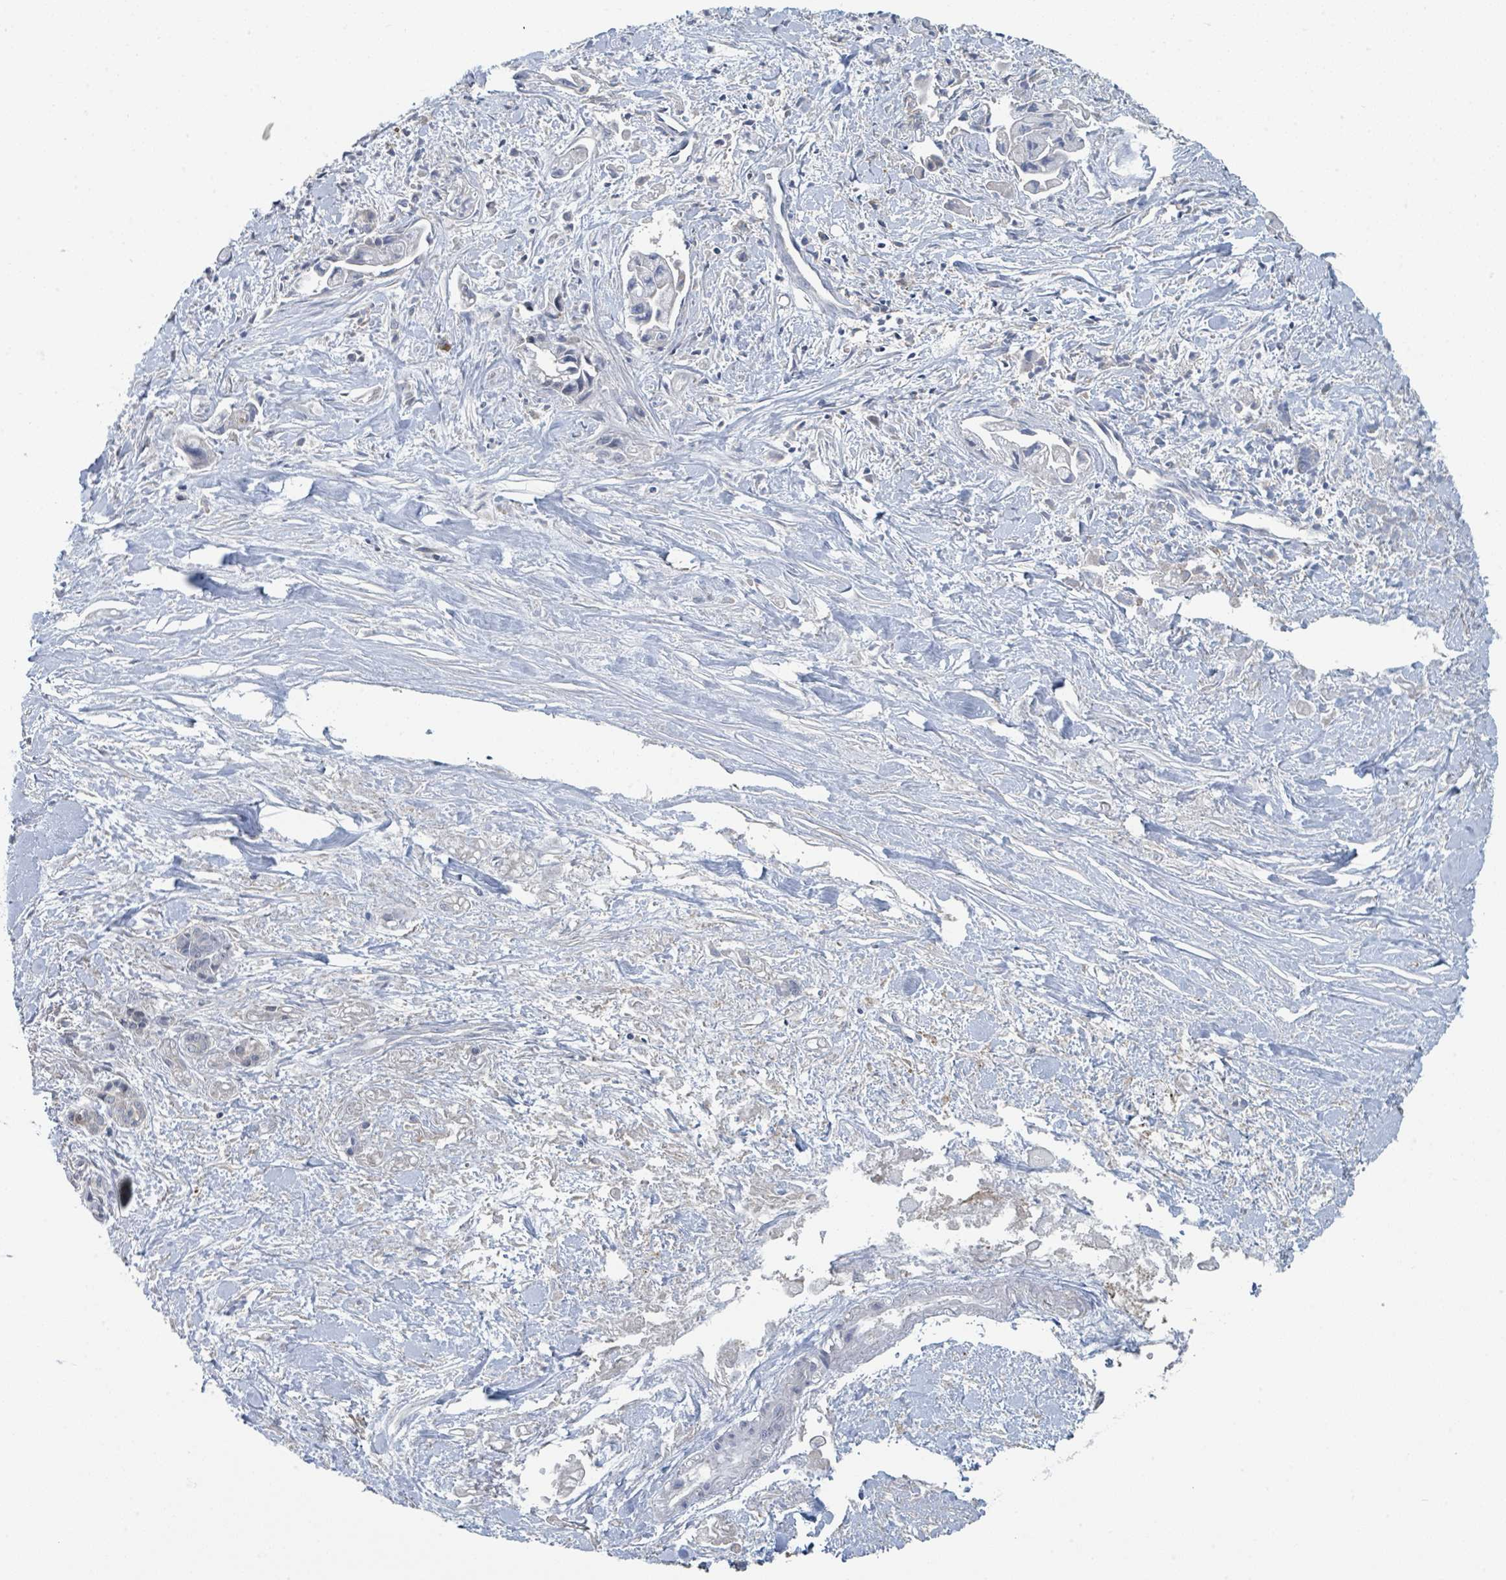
{"staining": {"intensity": "weak", "quantity": "<25%", "location": "cytoplasmic/membranous"}, "tissue": "pancreatic cancer", "cell_type": "Tumor cells", "image_type": "cancer", "snomed": [{"axis": "morphology", "description": "Adenocarcinoma, NOS"}, {"axis": "topography", "description": "Pancreas"}], "caption": "Tumor cells show no significant staining in pancreatic adenocarcinoma.", "gene": "ANKRD55", "patient": {"sex": "male", "age": 61}}